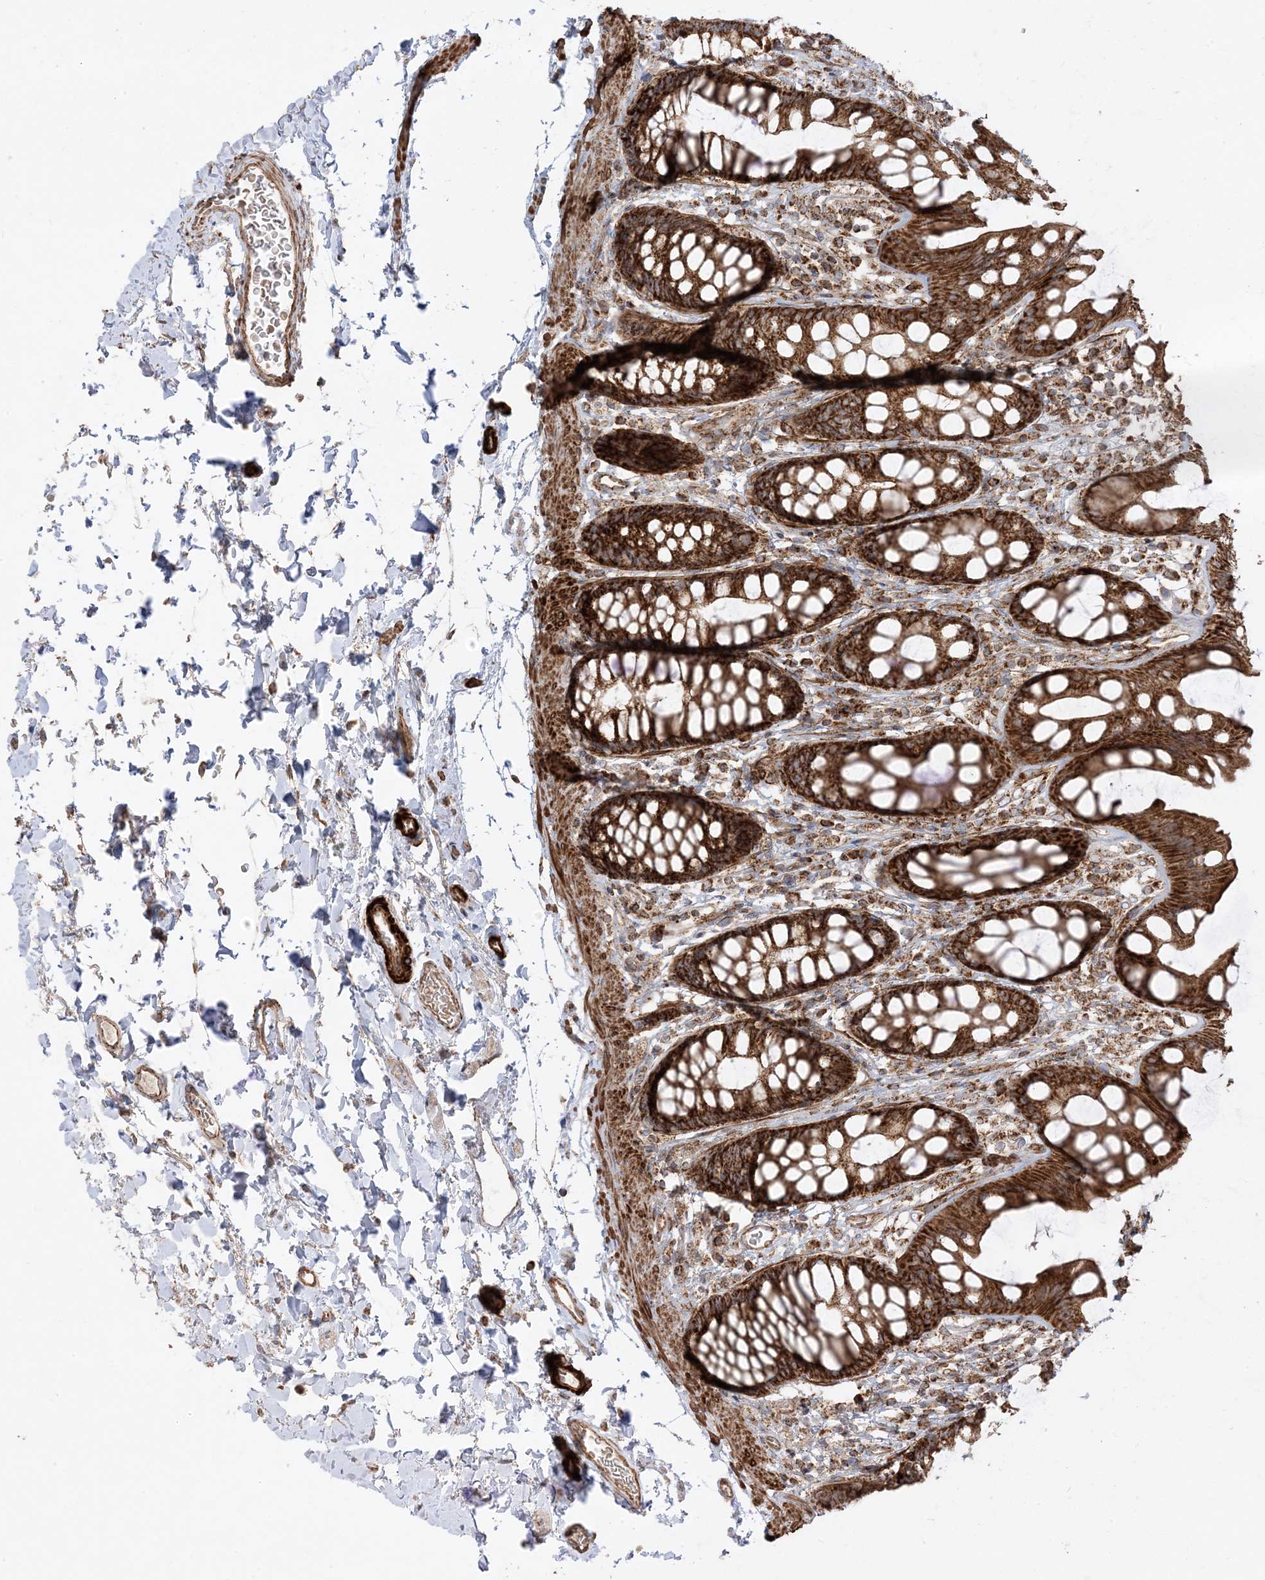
{"staining": {"intensity": "strong", "quantity": ">75%", "location": "cytoplasmic/membranous"}, "tissue": "rectum", "cell_type": "Glandular cells", "image_type": "normal", "snomed": [{"axis": "morphology", "description": "Normal tissue, NOS"}, {"axis": "topography", "description": "Rectum"}], "caption": "Immunohistochemical staining of benign human rectum displays >75% levels of strong cytoplasmic/membranous protein staining in about >75% of glandular cells.", "gene": "AARS2", "patient": {"sex": "female", "age": 65}}